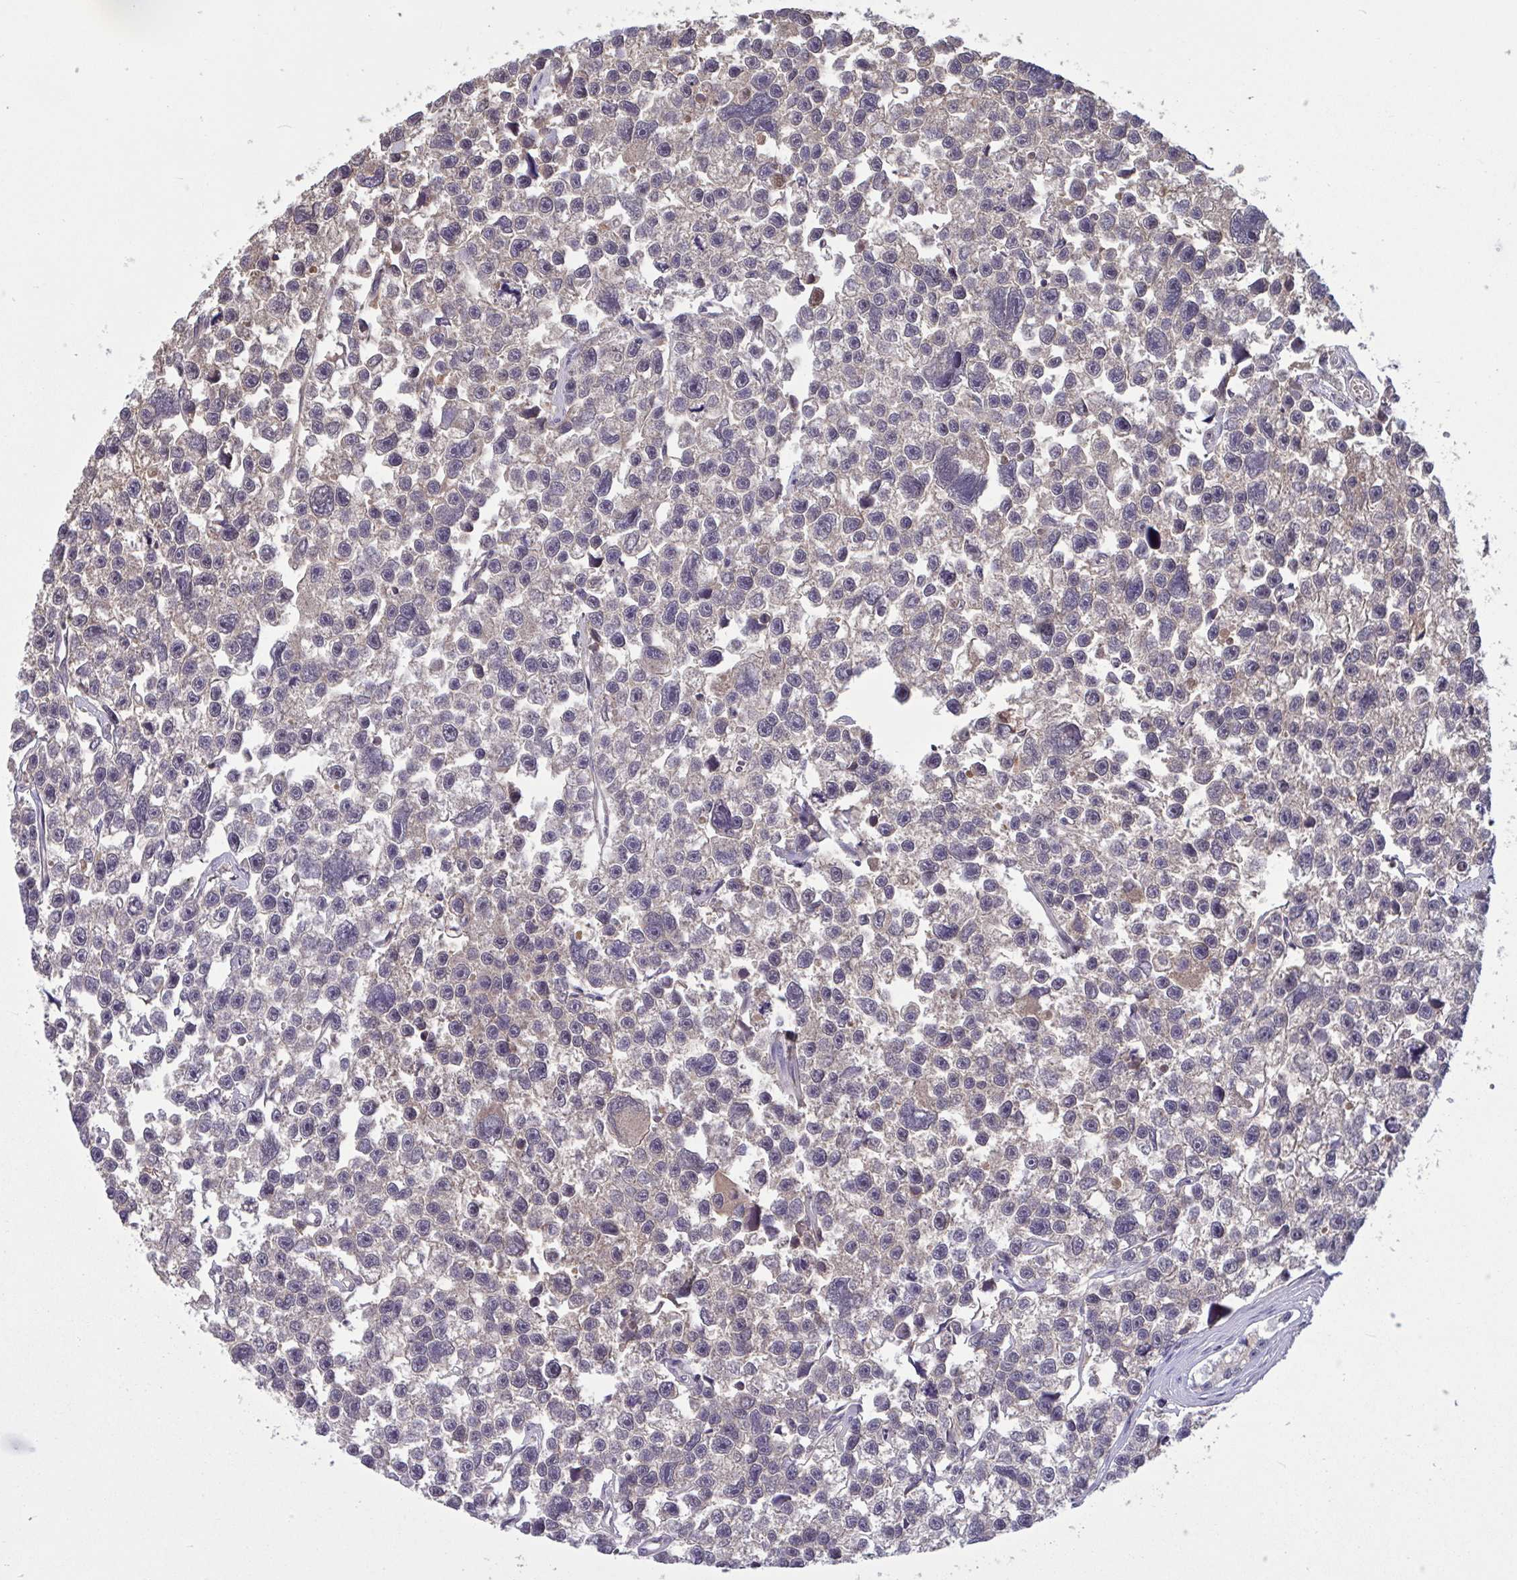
{"staining": {"intensity": "weak", "quantity": "<25%", "location": "cytoplasmic/membranous"}, "tissue": "testis cancer", "cell_type": "Tumor cells", "image_type": "cancer", "snomed": [{"axis": "morphology", "description": "Seminoma, NOS"}, {"axis": "topography", "description": "Testis"}], "caption": "This is an immunohistochemistry (IHC) micrograph of human testis cancer. There is no expression in tumor cells.", "gene": "RBL1", "patient": {"sex": "male", "age": 26}}